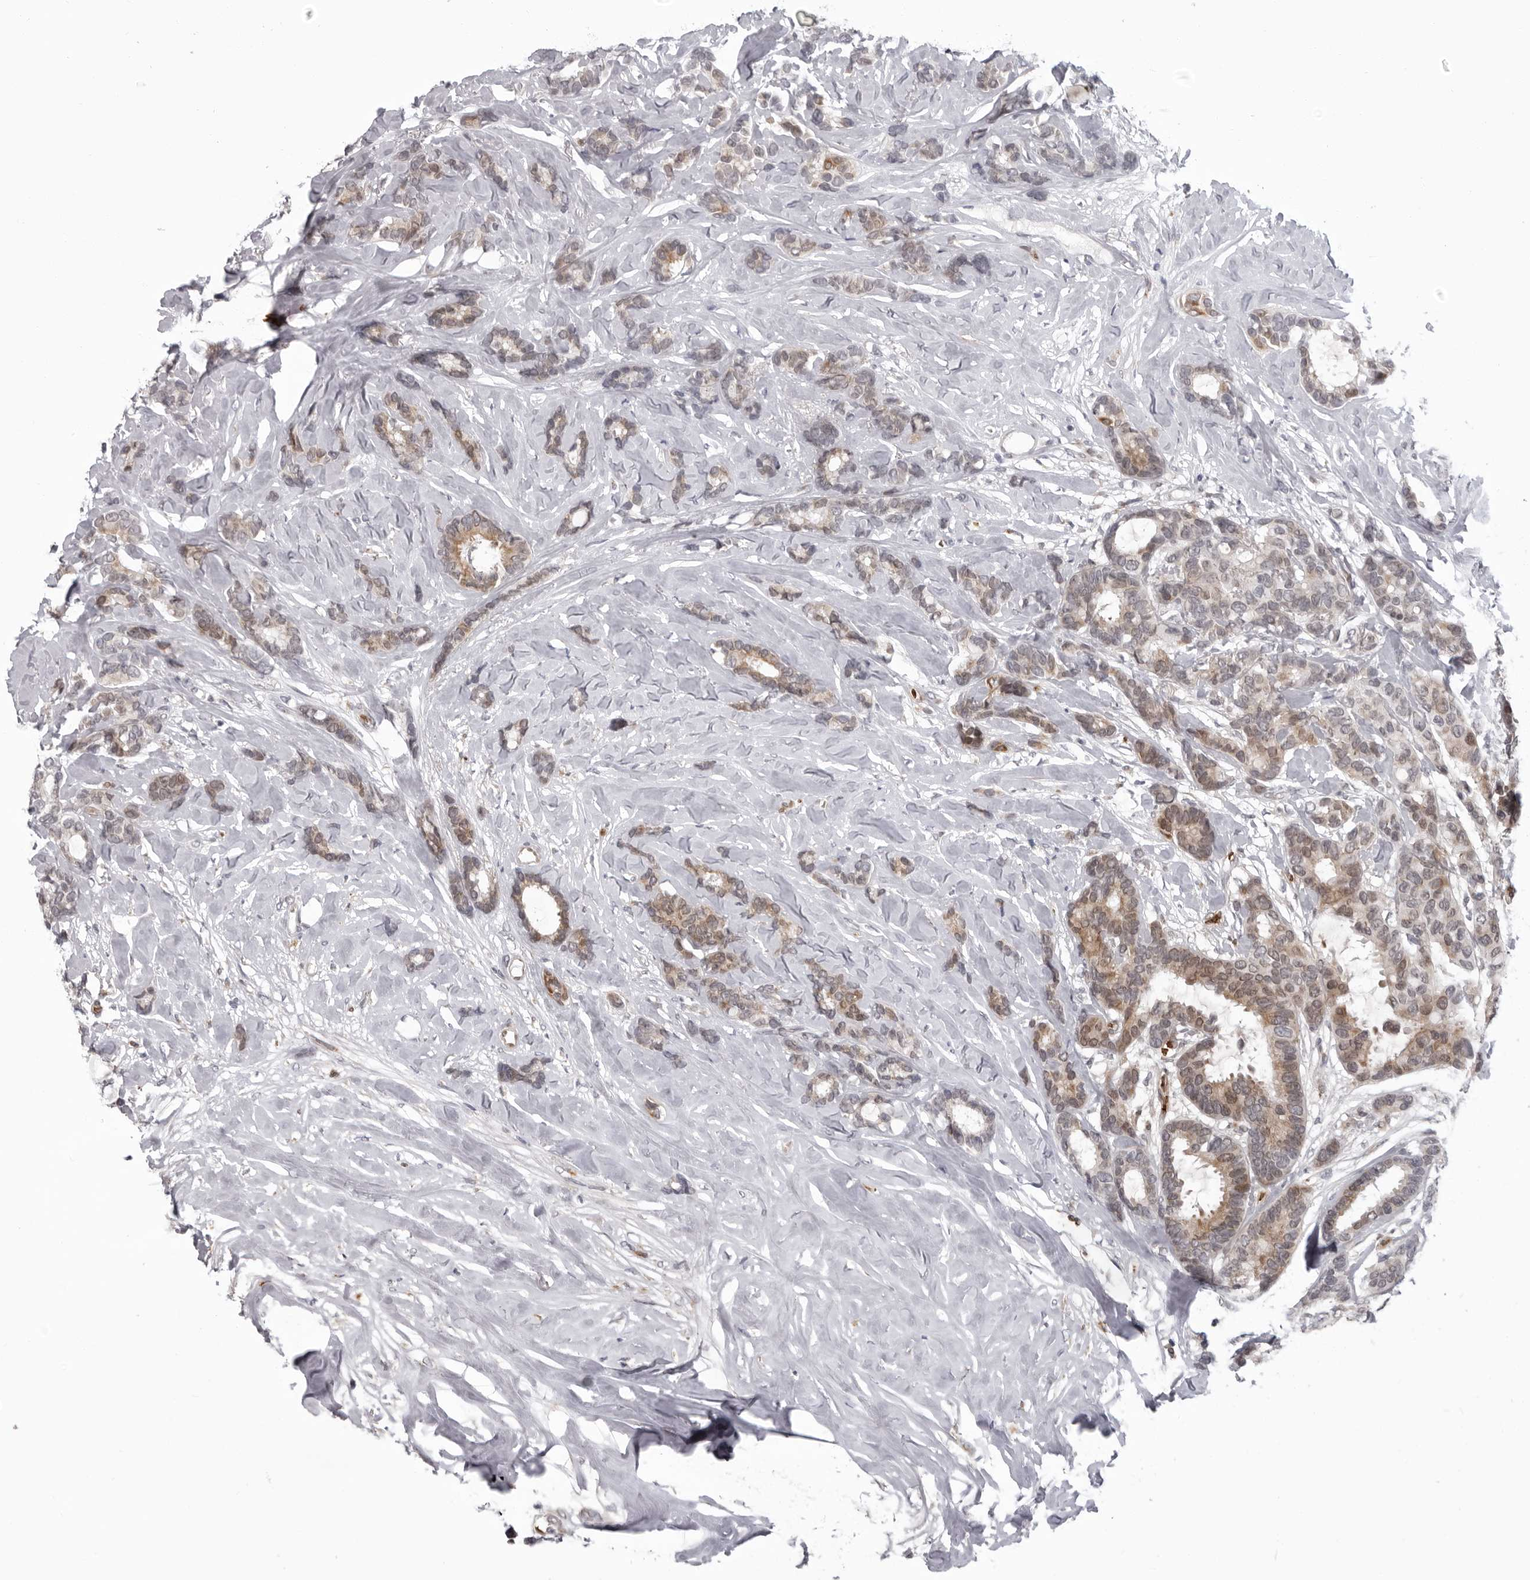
{"staining": {"intensity": "moderate", "quantity": "25%-75%", "location": "cytoplasmic/membranous"}, "tissue": "breast cancer", "cell_type": "Tumor cells", "image_type": "cancer", "snomed": [{"axis": "morphology", "description": "Duct carcinoma"}, {"axis": "topography", "description": "Breast"}], "caption": "High-magnification brightfield microscopy of breast infiltrating ductal carcinoma stained with DAB (brown) and counterstained with hematoxylin (blue). tumor cells exhibit moderate cytoplasmic/membranous positivity is present in approximately25%-75% of cells. The protein is shown in brown color, while the nuclei are stained blue.", "gene": "THOP1", "patient": {"sex": "female", "age": 87}}